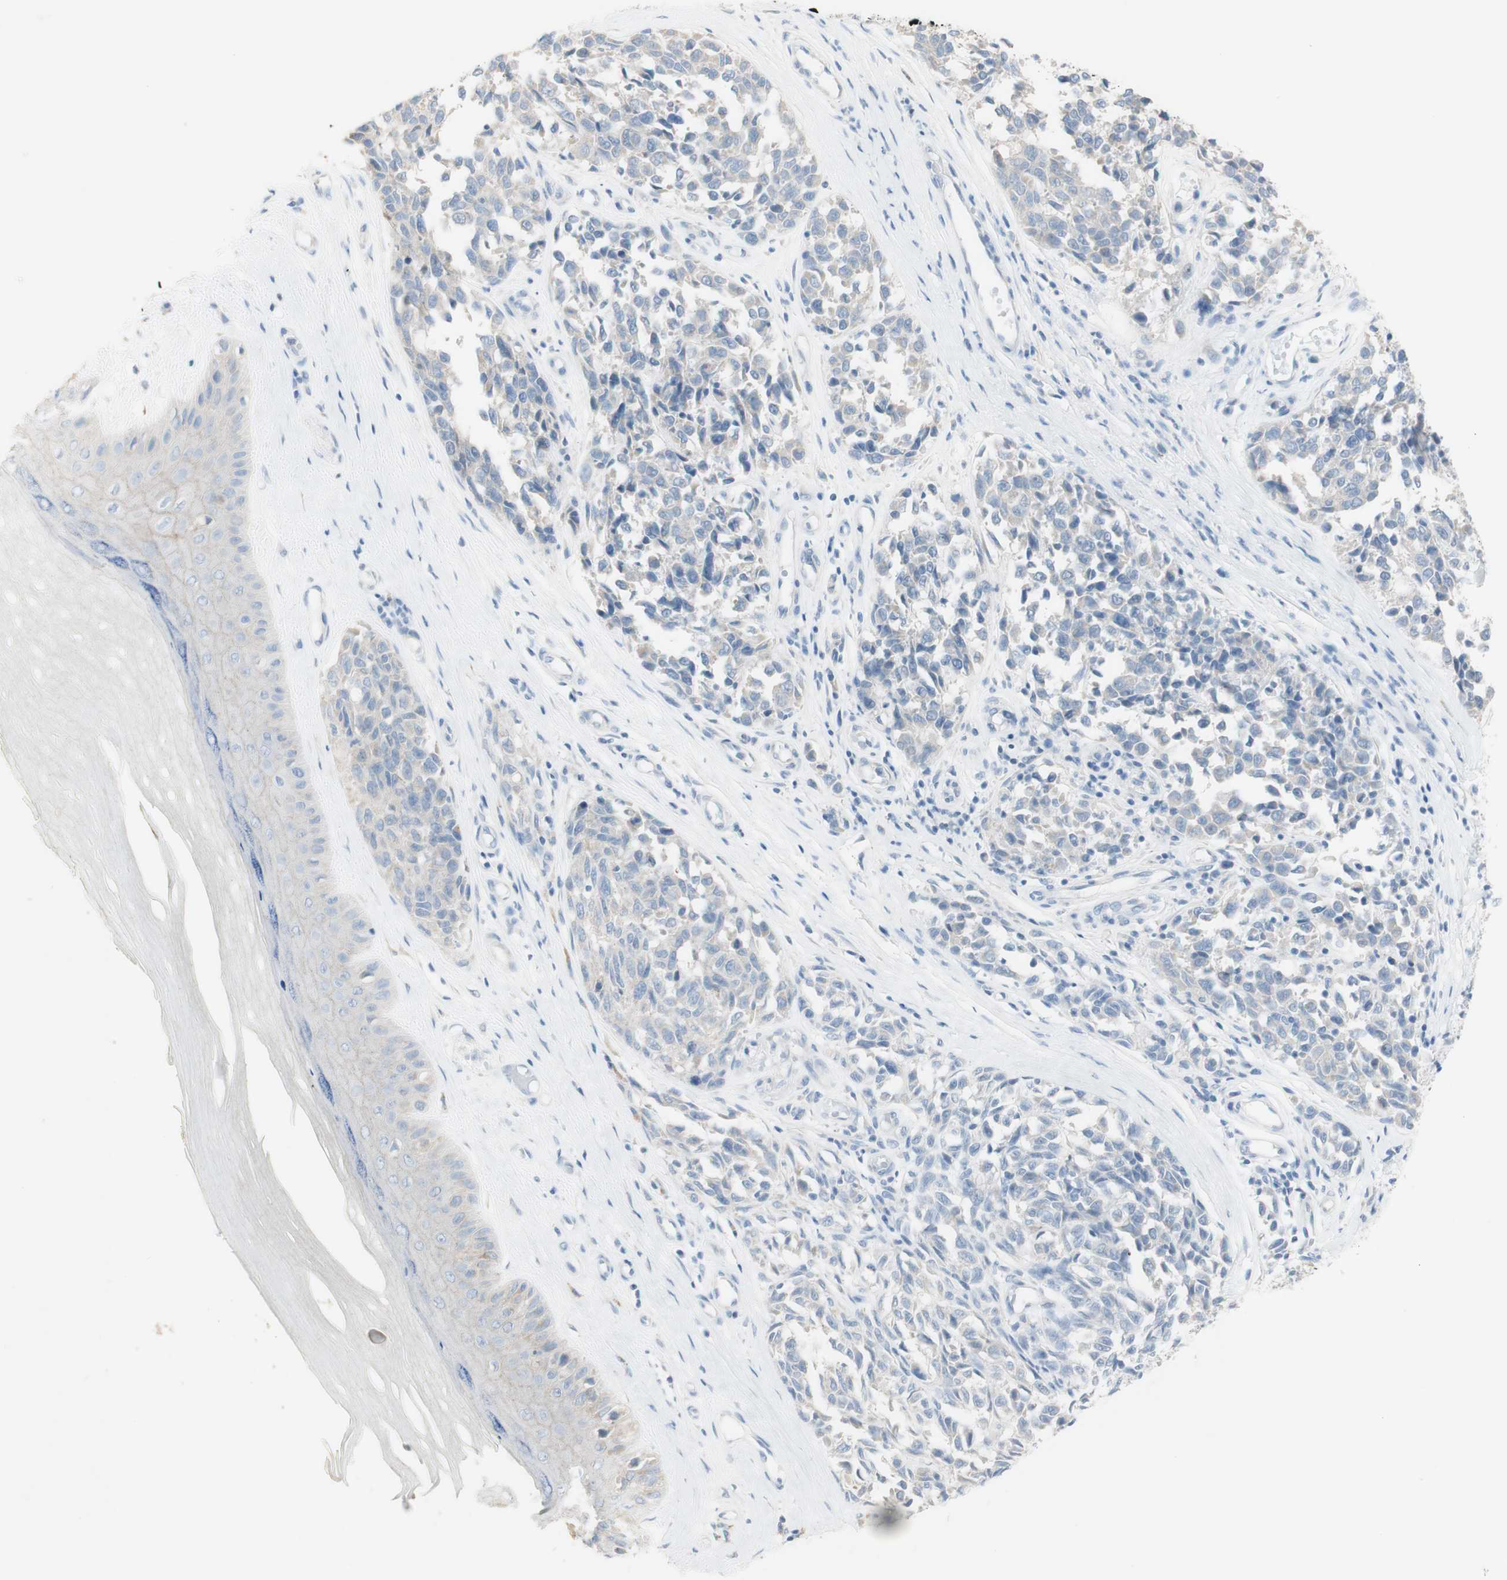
{"staining": {"intensity": "negative", "quantity": "none", "location": "none"}, "tissue": "melanoma", "cell_type": "Tumor cells", "image_type": "cancer", "snomed": [{"axis": "morphology", "description": "Malignant melanoma, NOS"}, {"axis": "topography", "description": "Skin"}], "caption": "Melanoma was stained to show a protein in brown. There is no significant staining in tumor cells. Nuclei are stained in blue.", "gene": "ART3", "patient": {"sex": "female", "age": 64}}